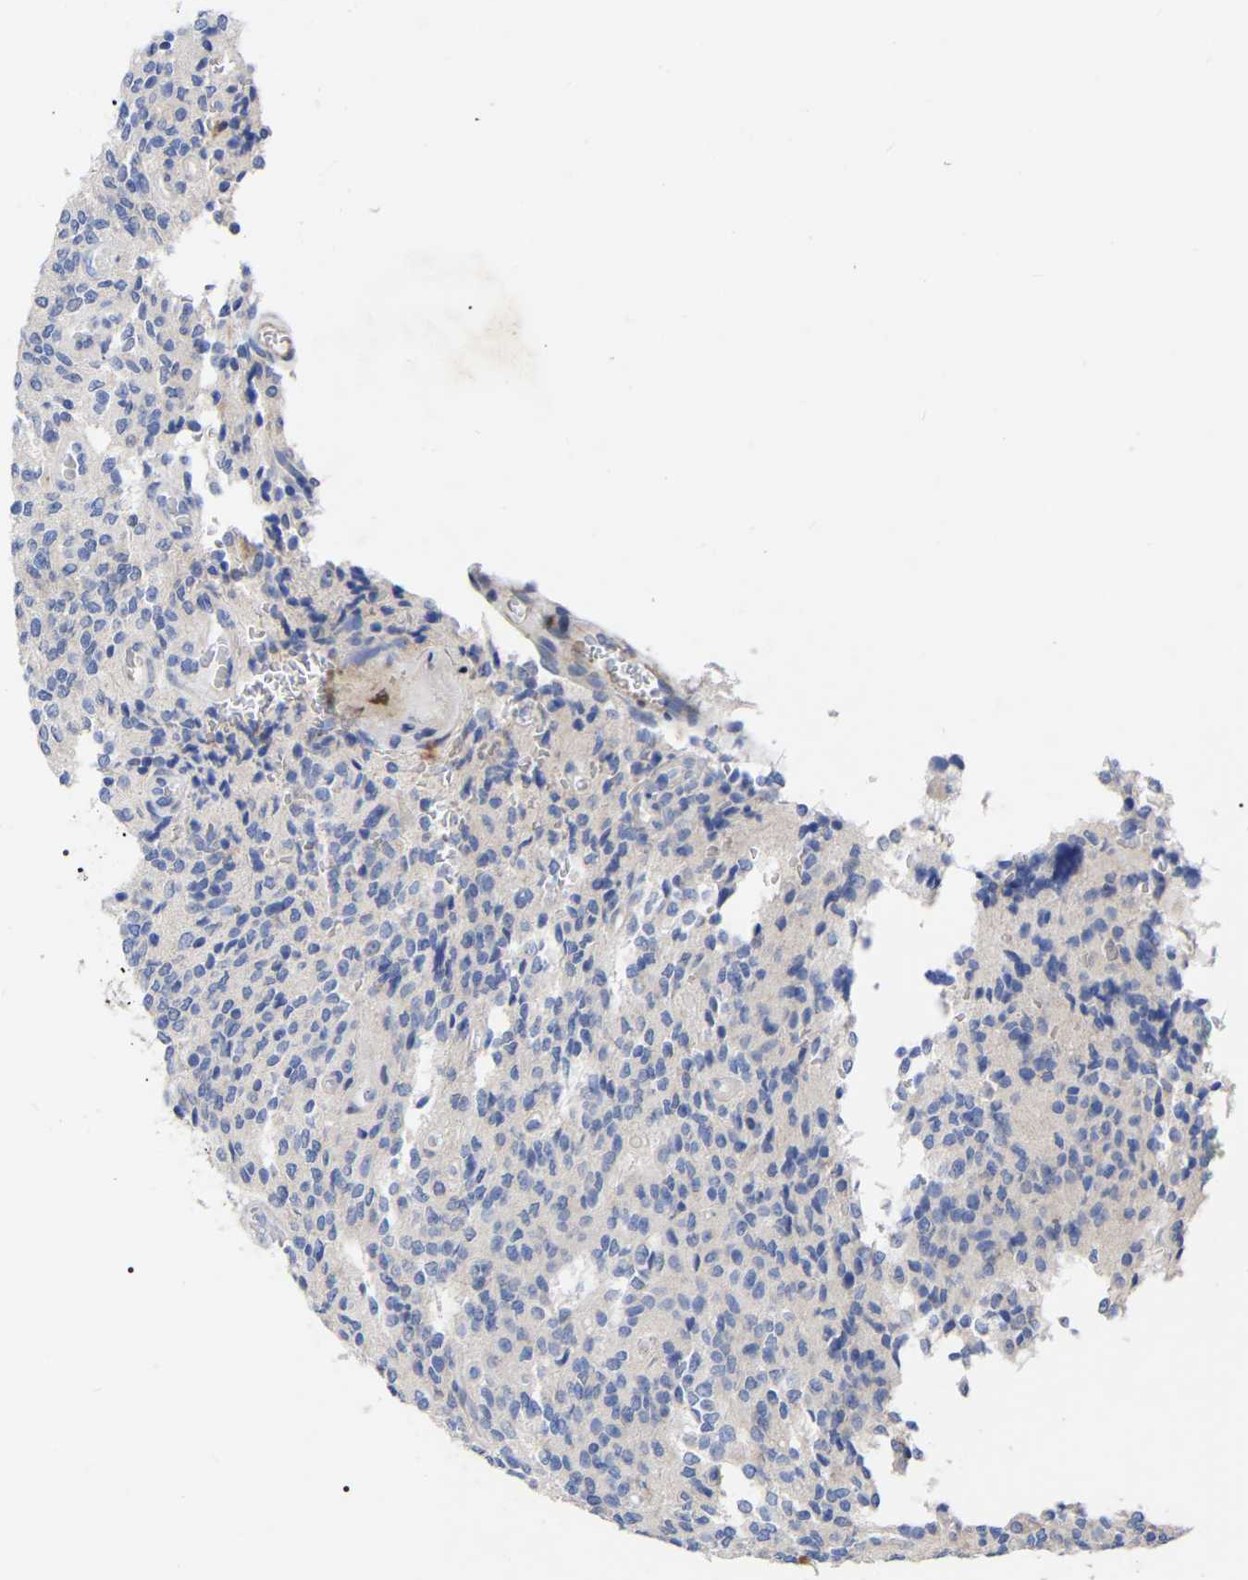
{"staining": {"intensity": "negative", "quantity": "none", "location": "none"}, "tissue": "glioma", "cell_type": "Tumor cells", "image_type": "cancer", "snomed": [{"axis": "morphology", "description": "Glioma, malignant, High grade"}, {"axis": "topography", "description": "Brain"}], "caption": "Tumor cells are negative for protein expression in human malignant high-grade glioma.", "gene": "PTPN7", "patient": {"sex": "male", "age": 34}}